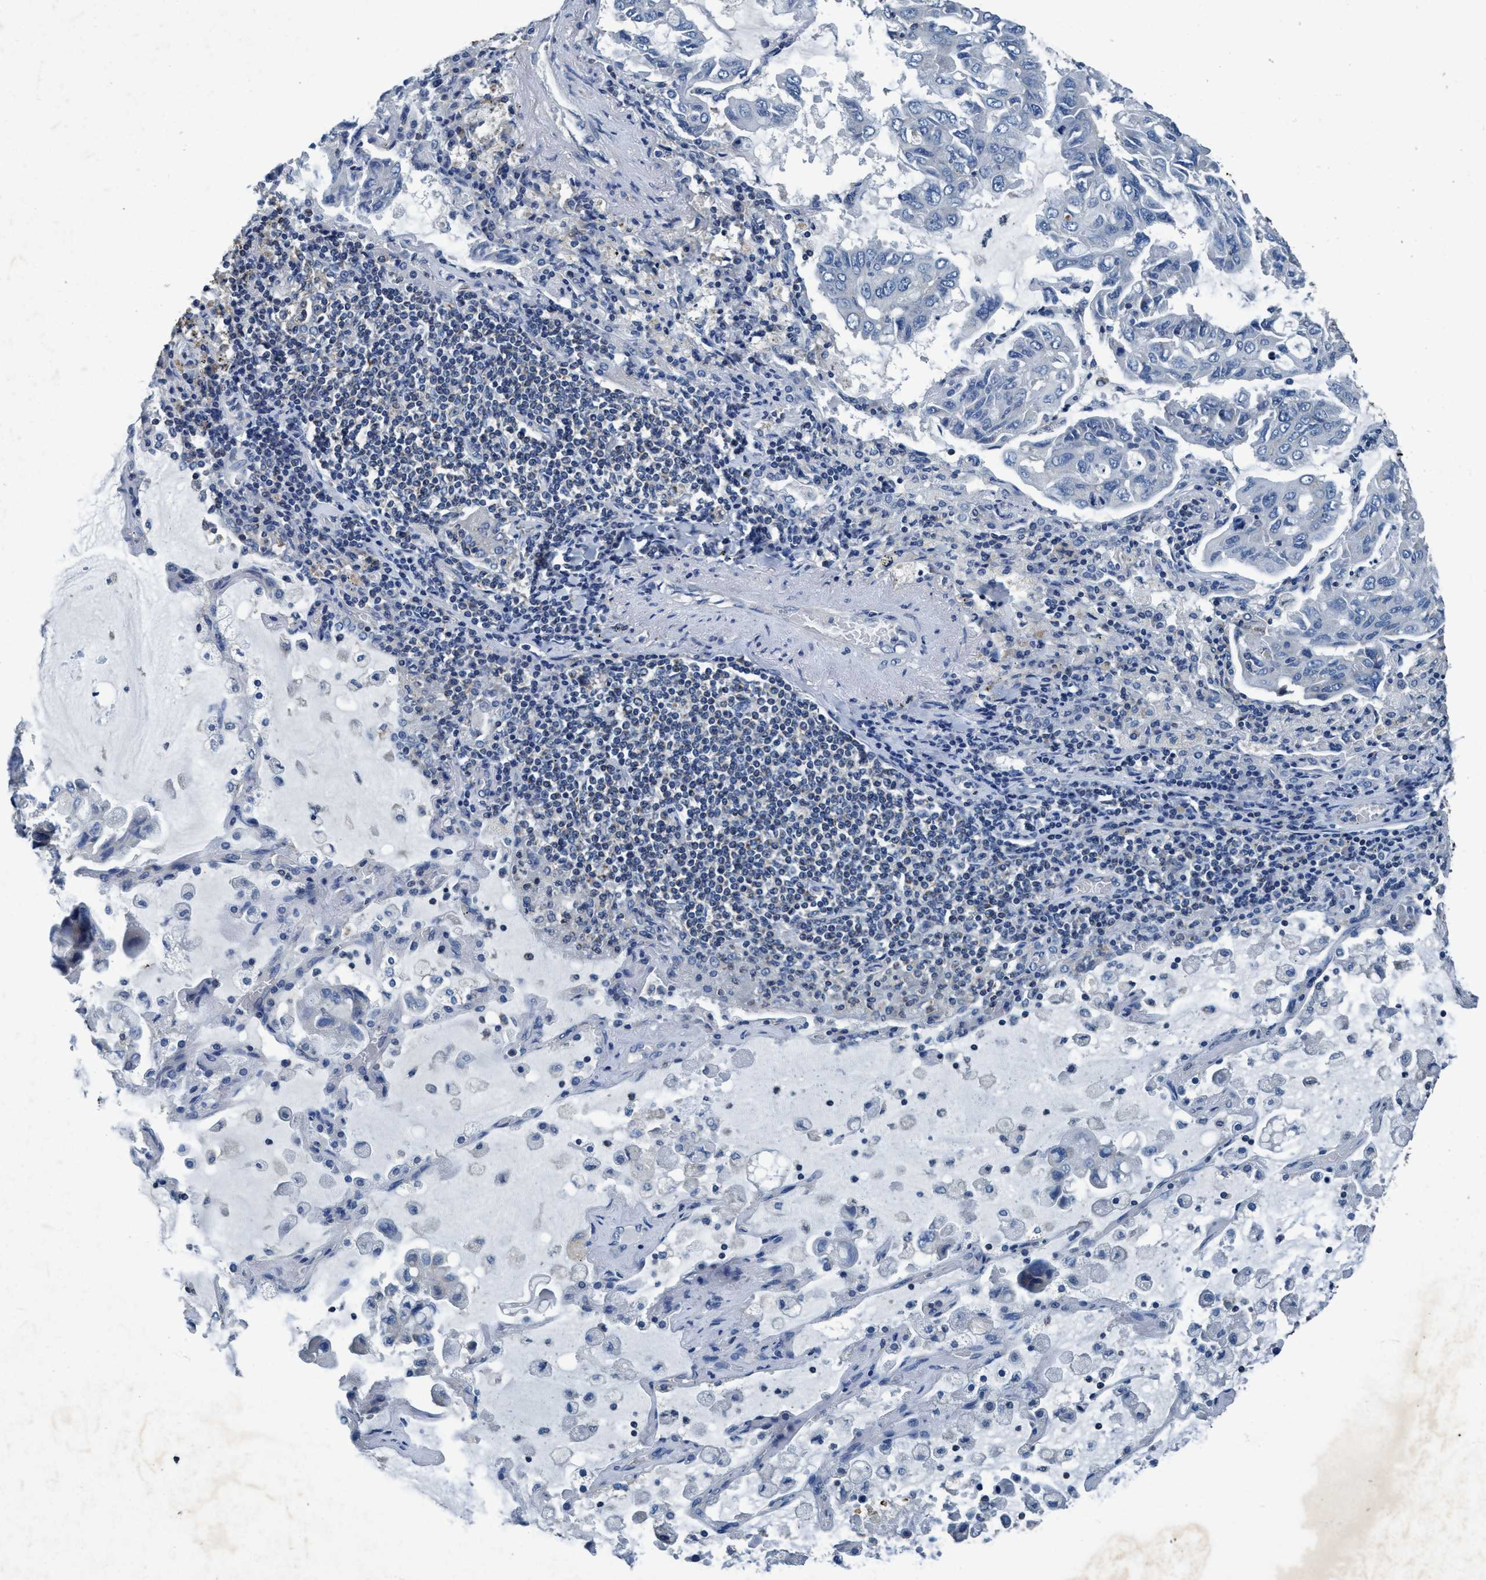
{"staining": {"intensity": "negative", "quantity": "none", "location": "none"}, "tissue": "lung cancer", "cell_type": "Tumor cells", "image_type": "cancer", "snomed": [{"axis": "morphology", "description": "Adenocarcinoma, NOS"}, {"axis": "topography", "description": "Lung"}], "caption": "Photomicrograph shows no protein expression in tumor cells of lung cancer (adenocarcinoma) tissue. (Brightfield microscopy of DAB (3,3'-diaminobenzidine) immunohistochemistry (IHC) at high magnification).", "gene": "ANKFN1", "patient": {"sex": "male", "age": 64}}